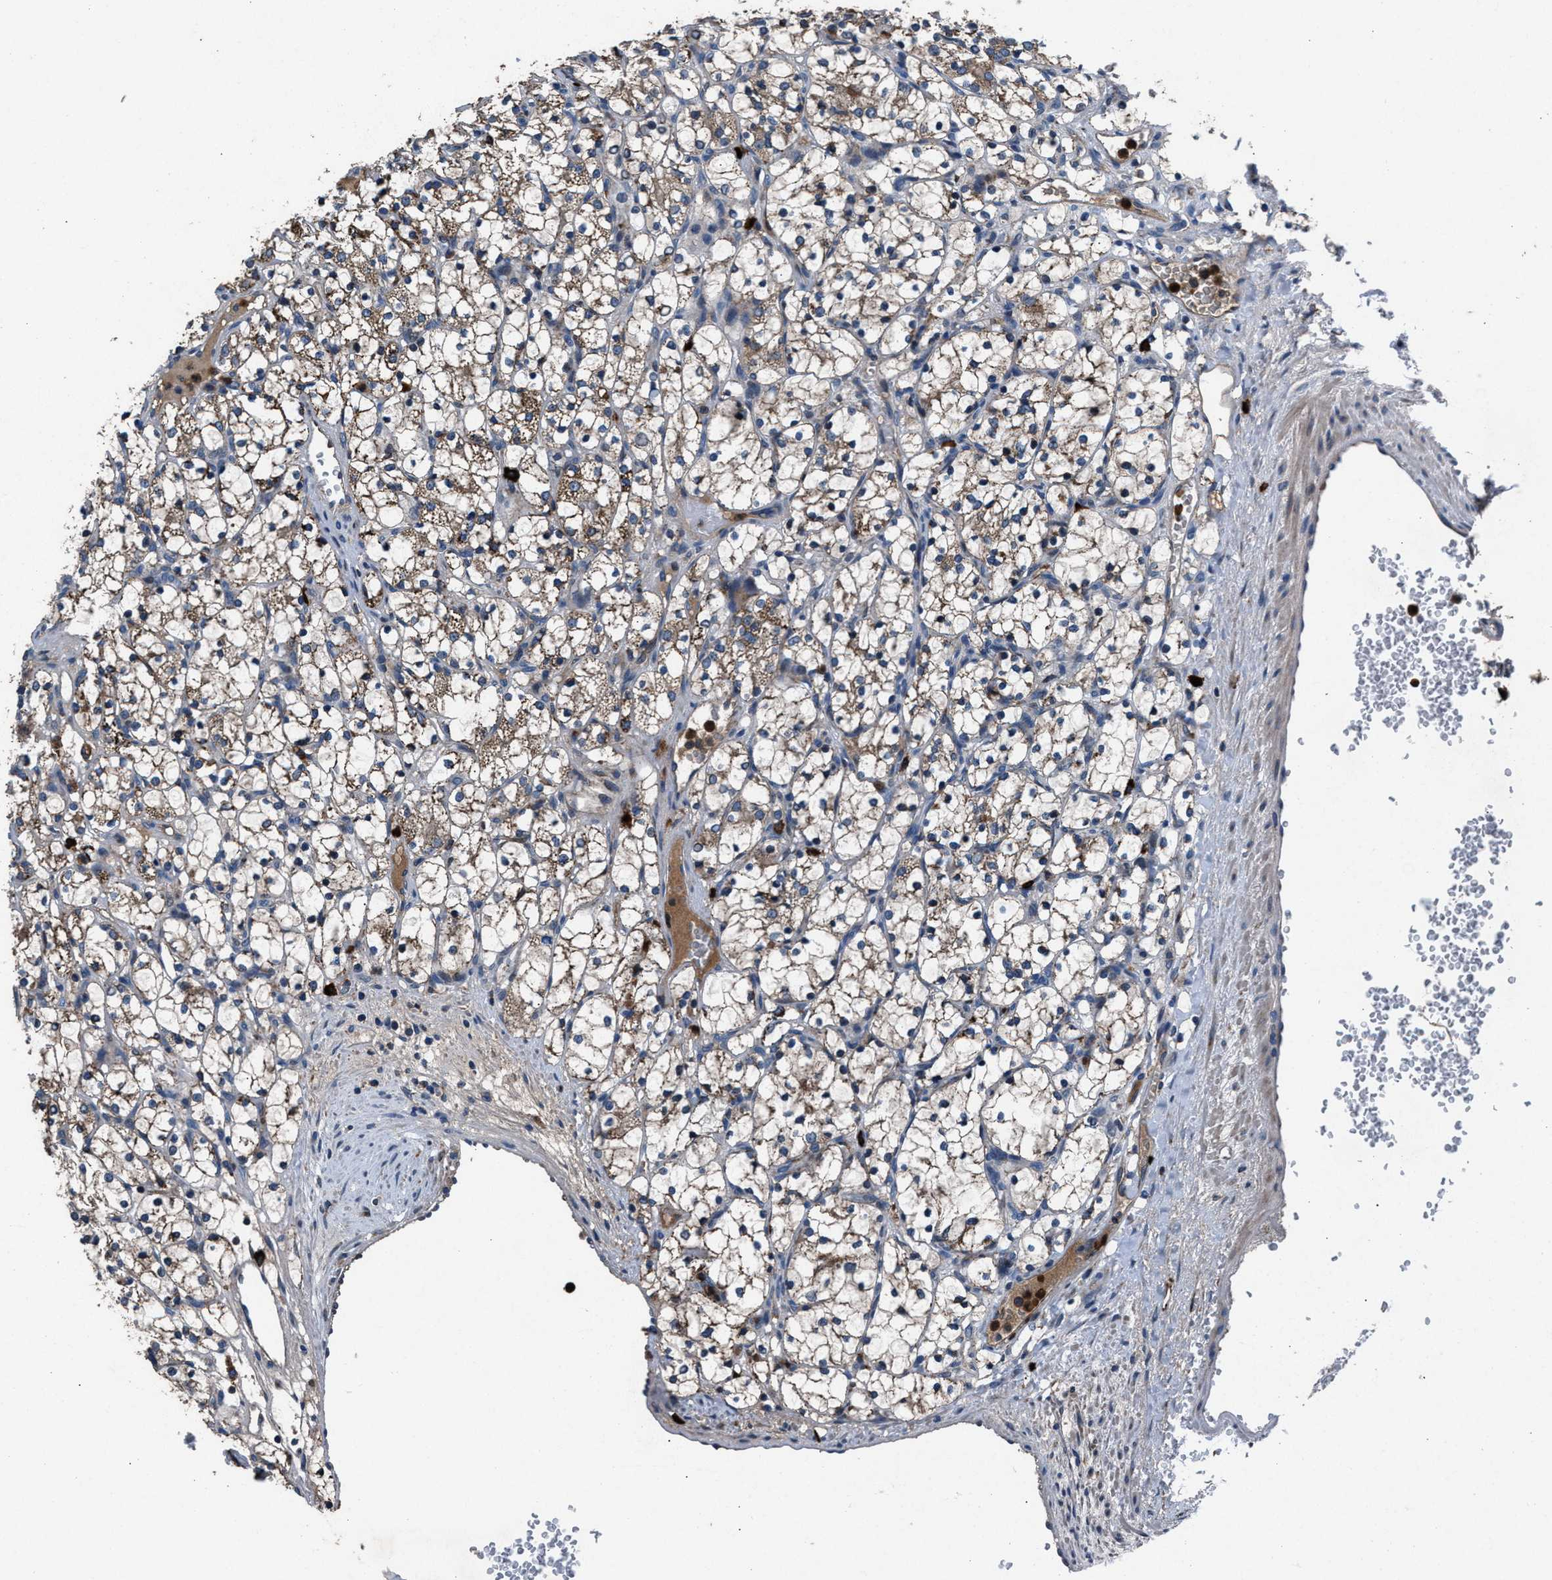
{"staining": {"intensity": "moderate", "quantity": "25%-75%", "location": "cytoplasmic/membranous"}, "tissue": "renal cancer", "cell_type": "Tumor cells", "image_type": "cancer", "snomed": [{"axis": "morphology", "description": "Adenocarcinoma, NOS"}, {"axis": "topography", "description": "Kidney"}], "caption": "The micrograph exhibits staining of renal cancer (adenocarcinoma), revealing moderate cytoplasmic/membranous protein expression (brown color) within tumor cells.", "gene": "FAM221A", "patient": {"sex": "female", "age": 69}}